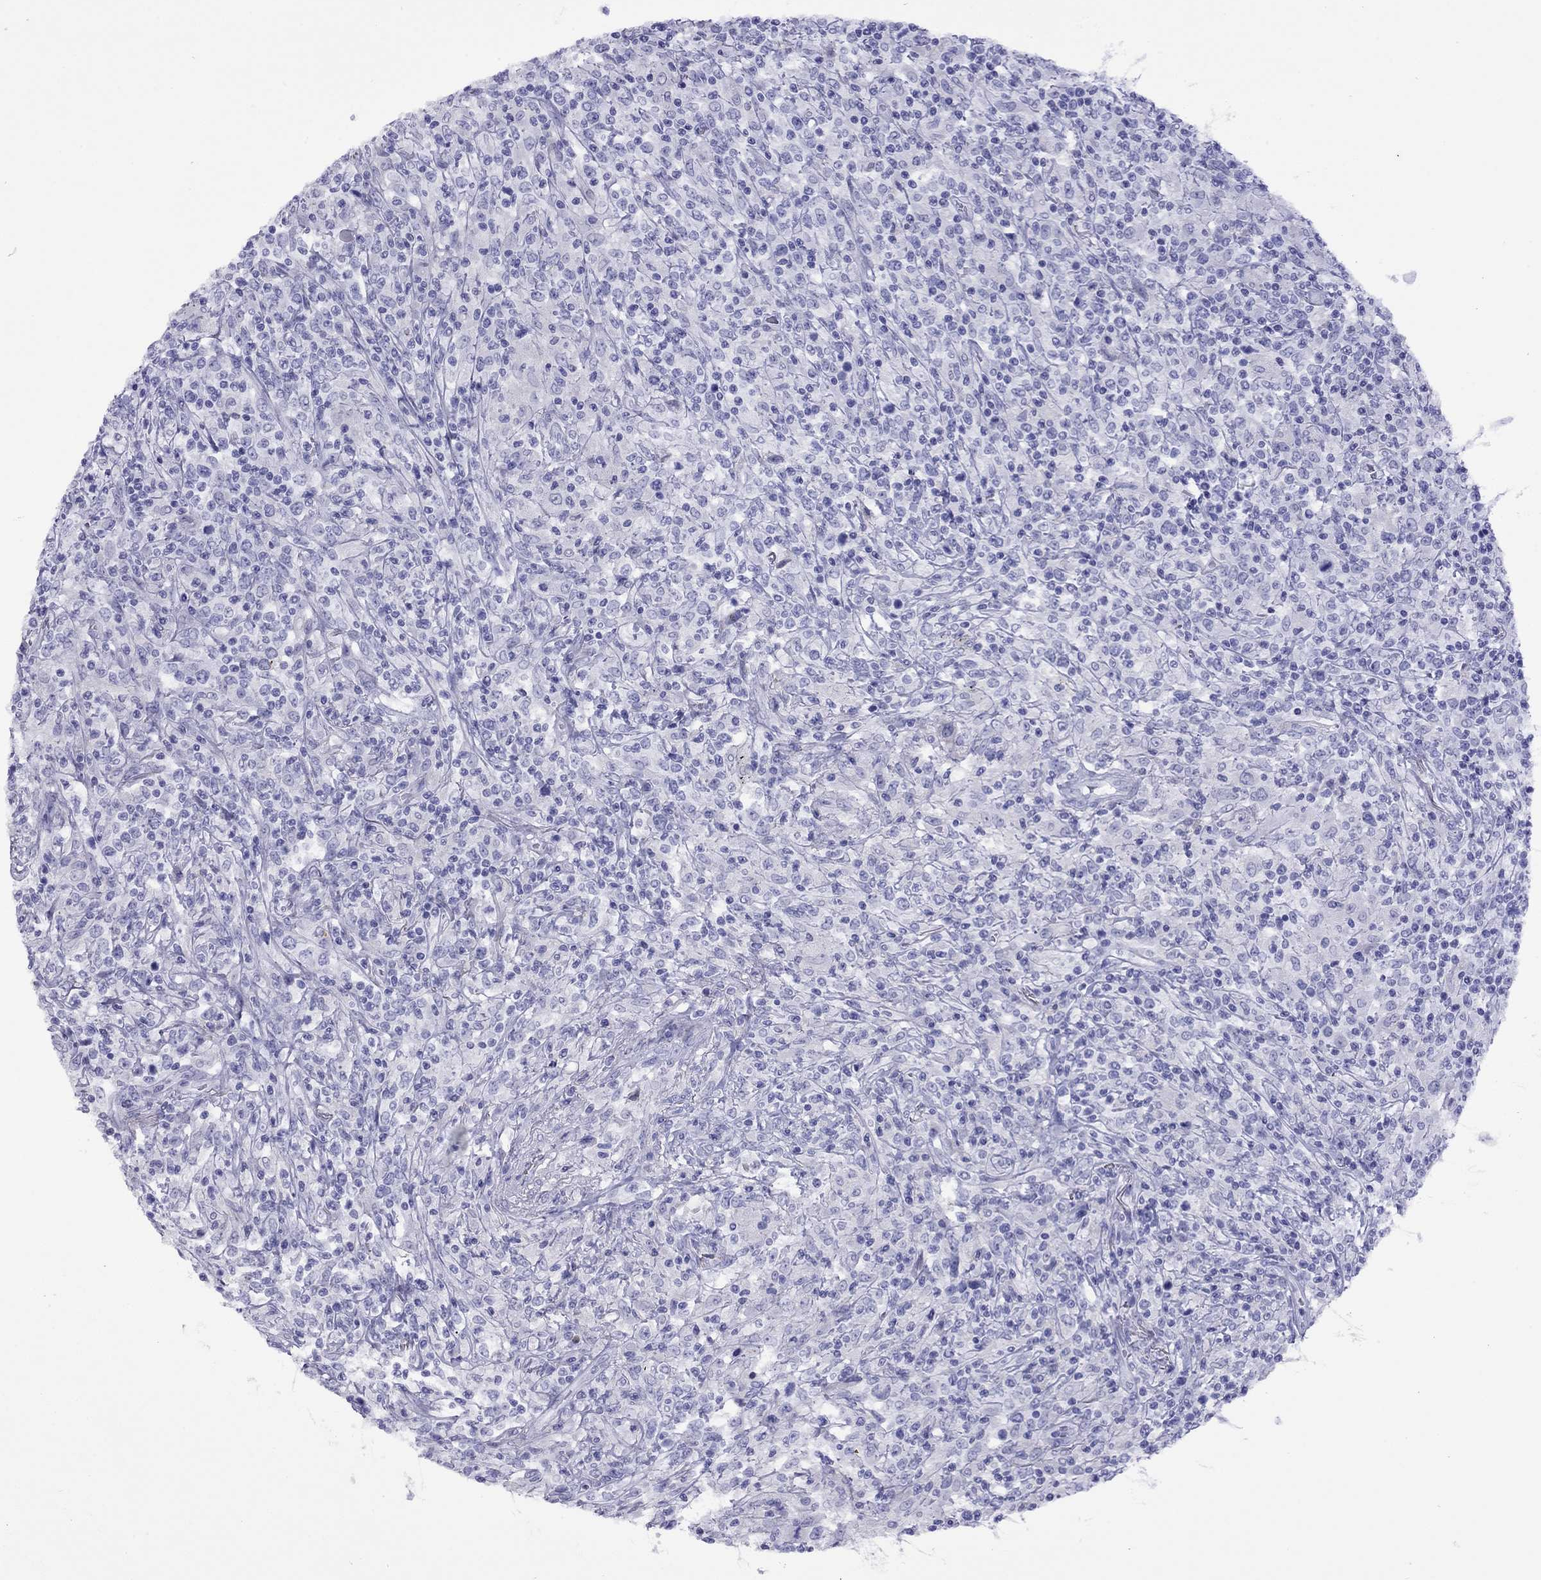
{"staining": {"intensity": "negative", "quantity": "none", "location": "none"}, "tissue": "lymphoma", "cell_type": "Tumor cells", "image_type": "cancer", "snomed": [{"axis": "morphology", "description": "Malignant lymphoma, non-Hodgkin's type, High grade"}, {"axis": "topography", "description": "Lung"}], "caption": "High magnification brightfield microscopy of lymphoma stained with DAB (3,3'-diaminobenzidine) (brown) and counterstained with hematoxylin (blue): tumor cells show no significant positivity. Brightfield microscopy of IHC stained with DAB (brown) and hematoxylin (blue), captured at high magnification.", "gene": "SLC30A8", "patient": {"sex": "male", "age": 79}}